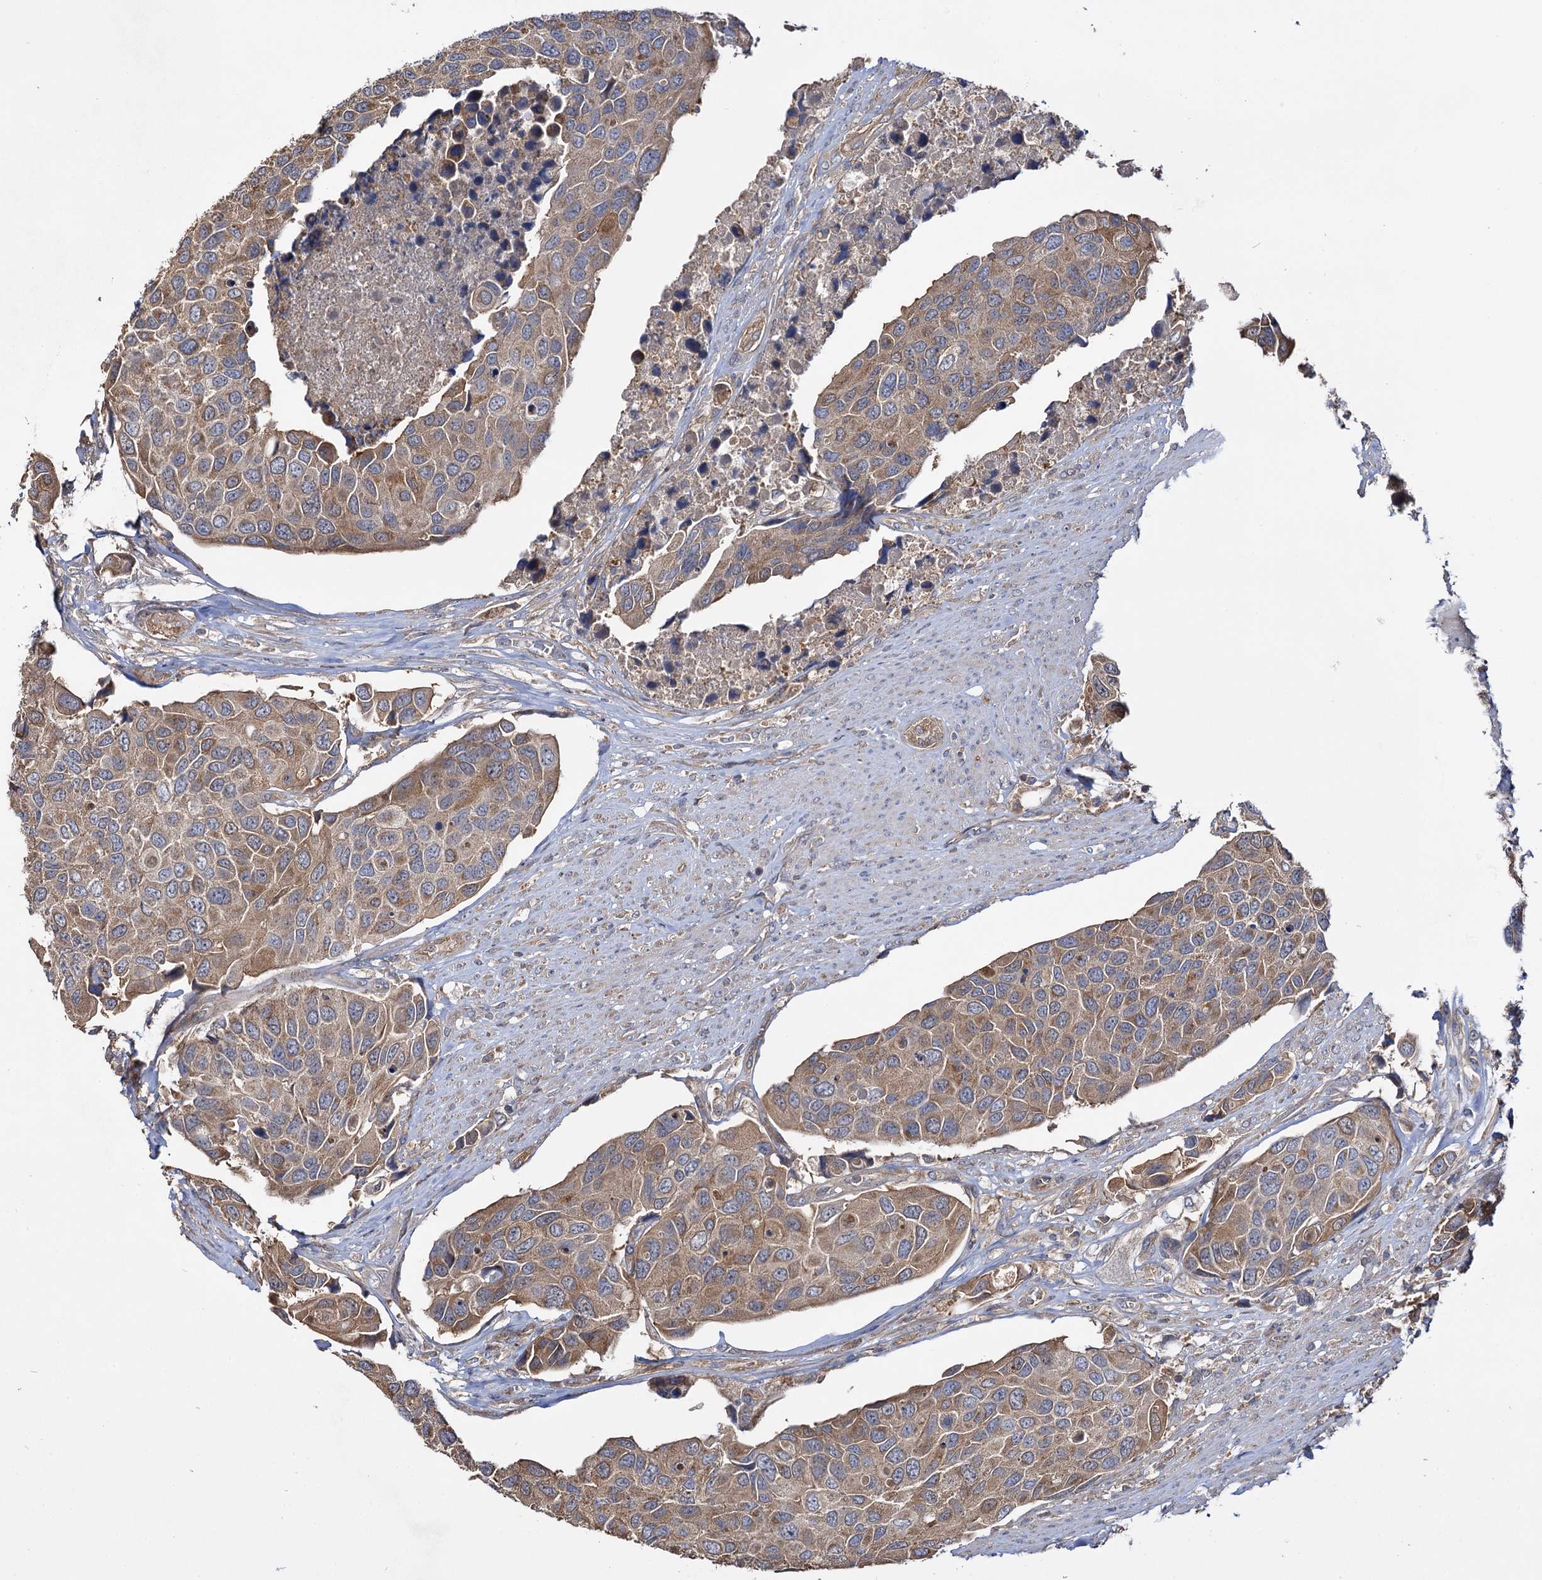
{"staining": {"intensity": "moderate", "quantity": ">75%", "location": "cytoplasmic/membranous"}, "tissue": "urothelial cancer", "cell_type": "Tumor cells", "image_type": "cancer", "snomed": [{"axis": "morphology", "description": "Urothelial carcinoma, High grade"}, {"axis": "topography", "description": "Urinary bladder"}], "caption": "Protein expression analysis of urothelial cancer shows moderate cytoplasmic/membranous staining in approximately >75% of tumor cells. (DAB IHC with brightfield microscopy, high magnification).", "gene": "IDI1", "patient": {"sex": "male", "age": 74}}